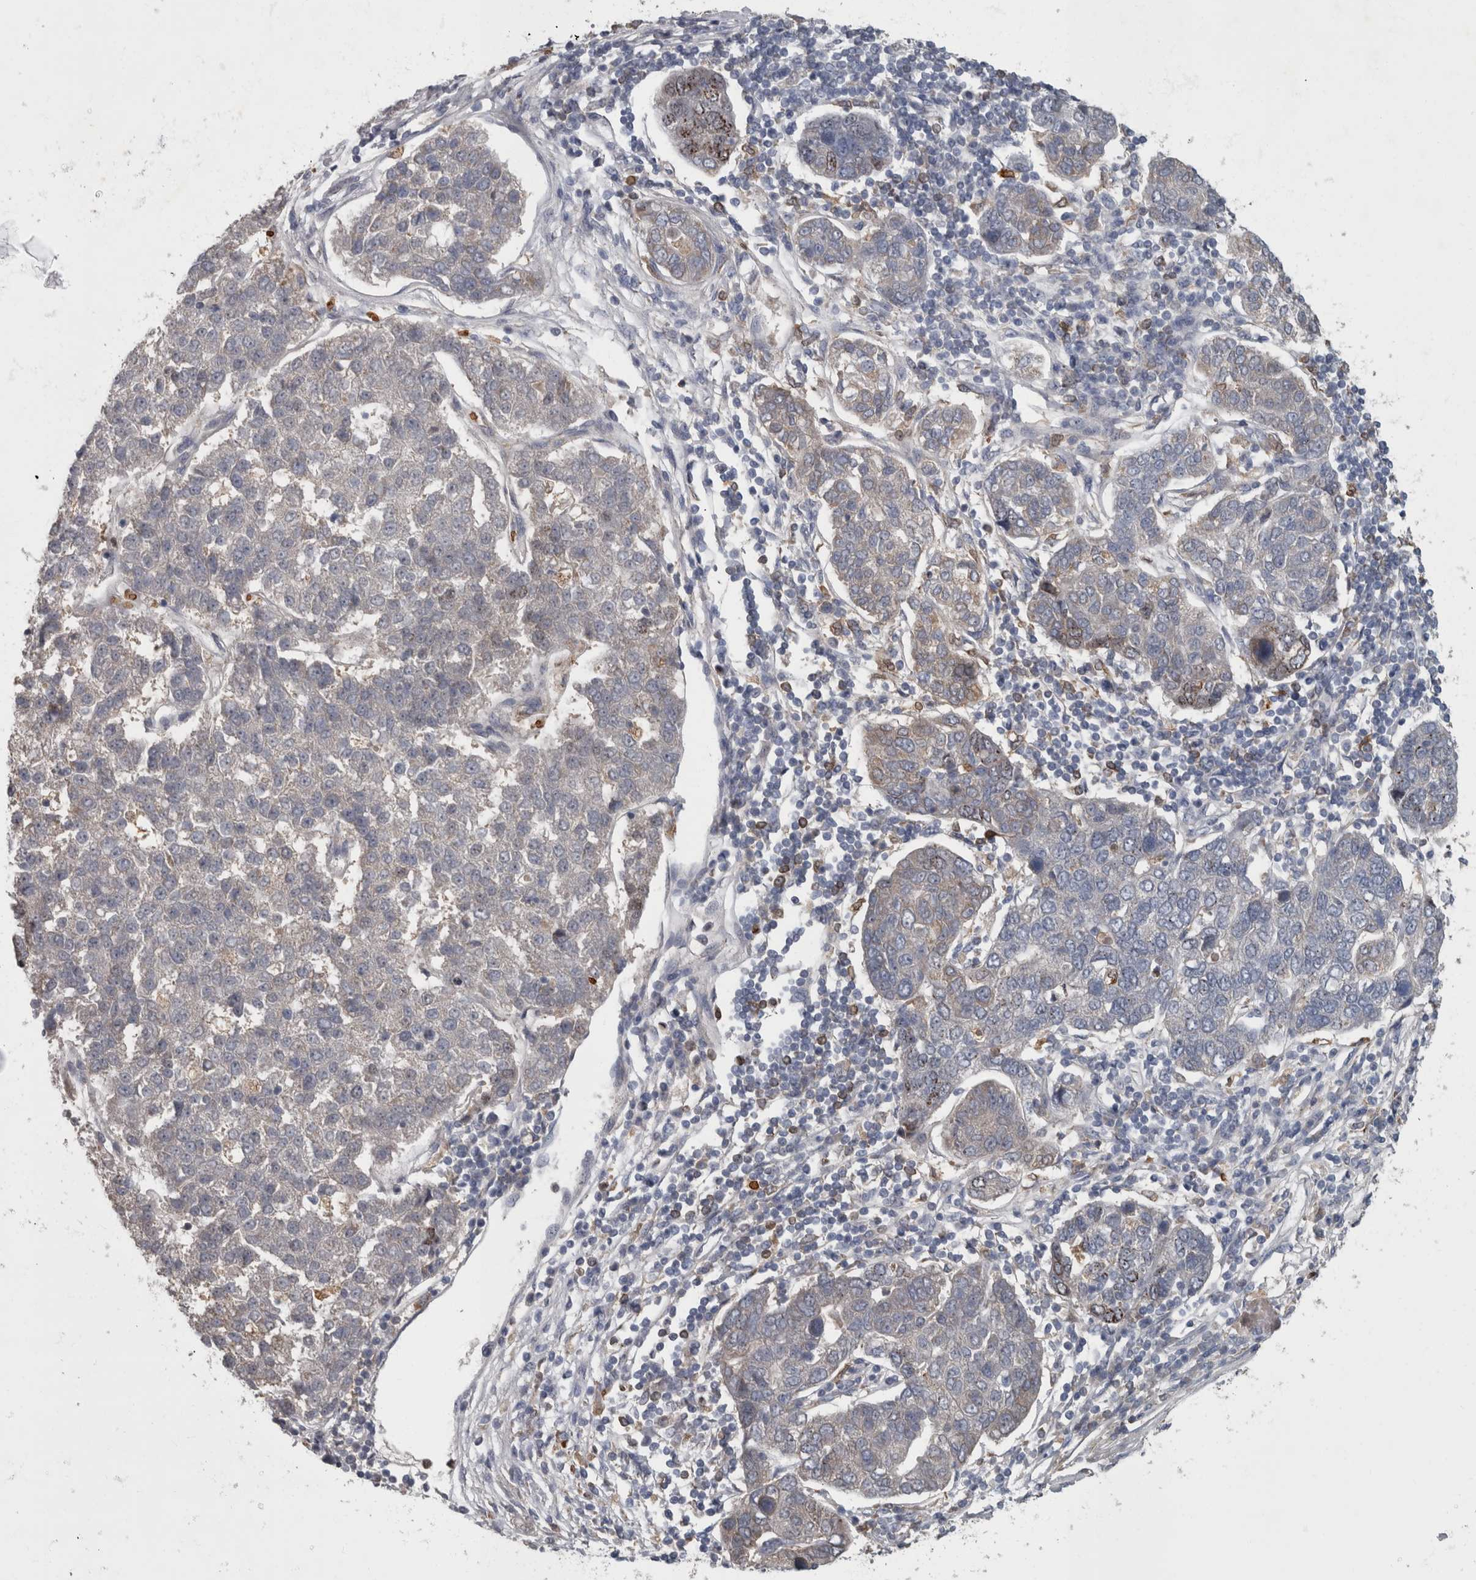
{"staining": {"intensity": "negative", "quantity": "none", "location": "none"}, "tissue": "pancreatic cancer", "cell_type": "Tumor cells", "image_type": "cancer", "snomed": [{"axis": "morphology", "description": "Adenocarcinoma, NOS"}, {"axis": "topography", "description": "Pancreas"}], "caption": "High magnification brightfield microscopy of pancreatic cancer stained with DAB (brown) and counterstained with hematoxylin (blue): tumor cells show no significant expression.", "gene": "PPP1R3C", "patient": {"sex": "female", "age": 61}}